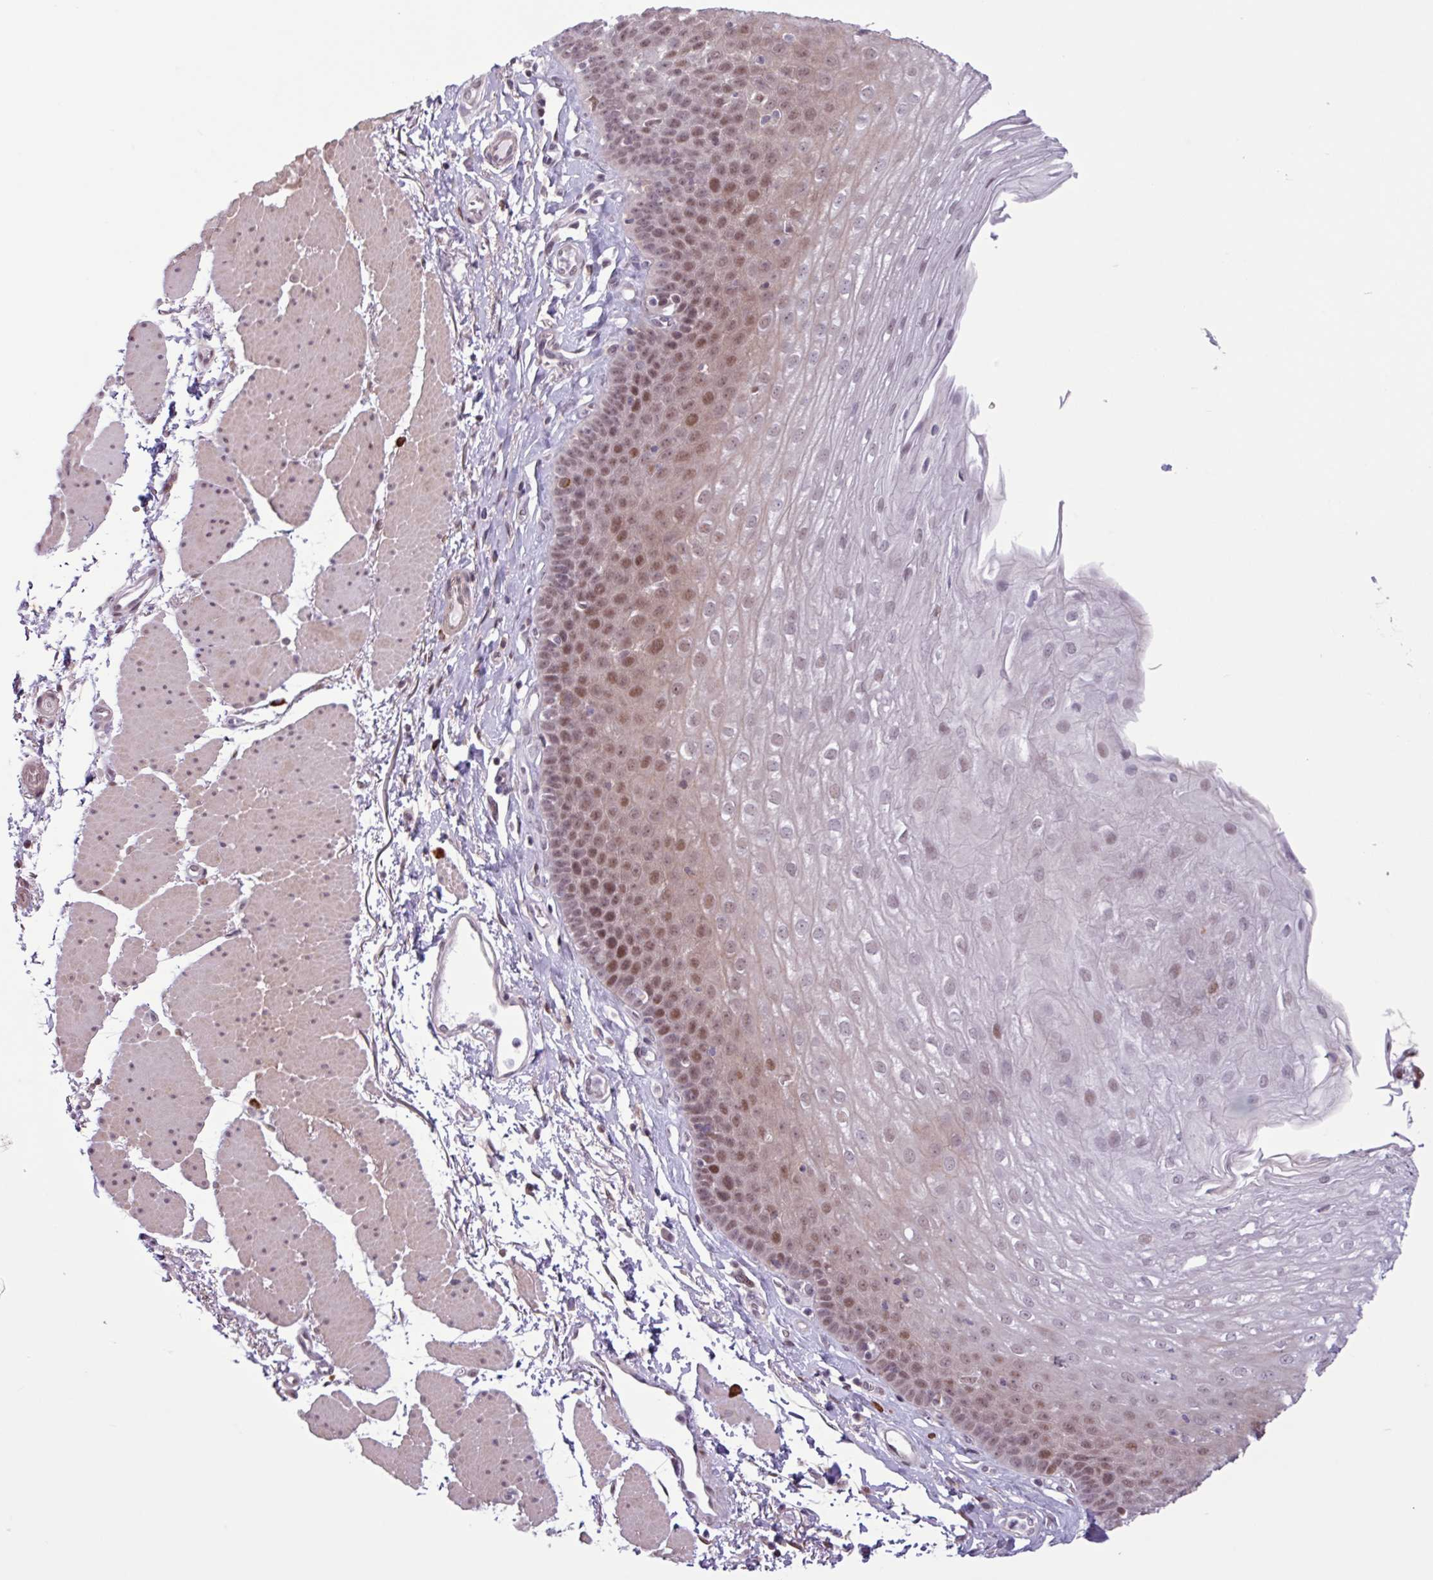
{"staining": {"intensity": "moderate", "quantity": "25%-75%", "location": "nuclear"}, "tissue": "esophagus", "cell_type": "Squamous epithelial cells", "image_type": "normal", "snomed": [{"axis": "morphology", "description": "Normal tissue, NOS"}, {"axis": "topography", "description": "Esophagus"}], "caption": "A high-resolution photomicrograph shows IHC staining of unremarkable esophagus, which shows moderate nuclear expression in approximately 25%-75% of squamous epithelial cells.", "gene": "NOTCH2", "patient": {"sex": "female", "age": 81}}